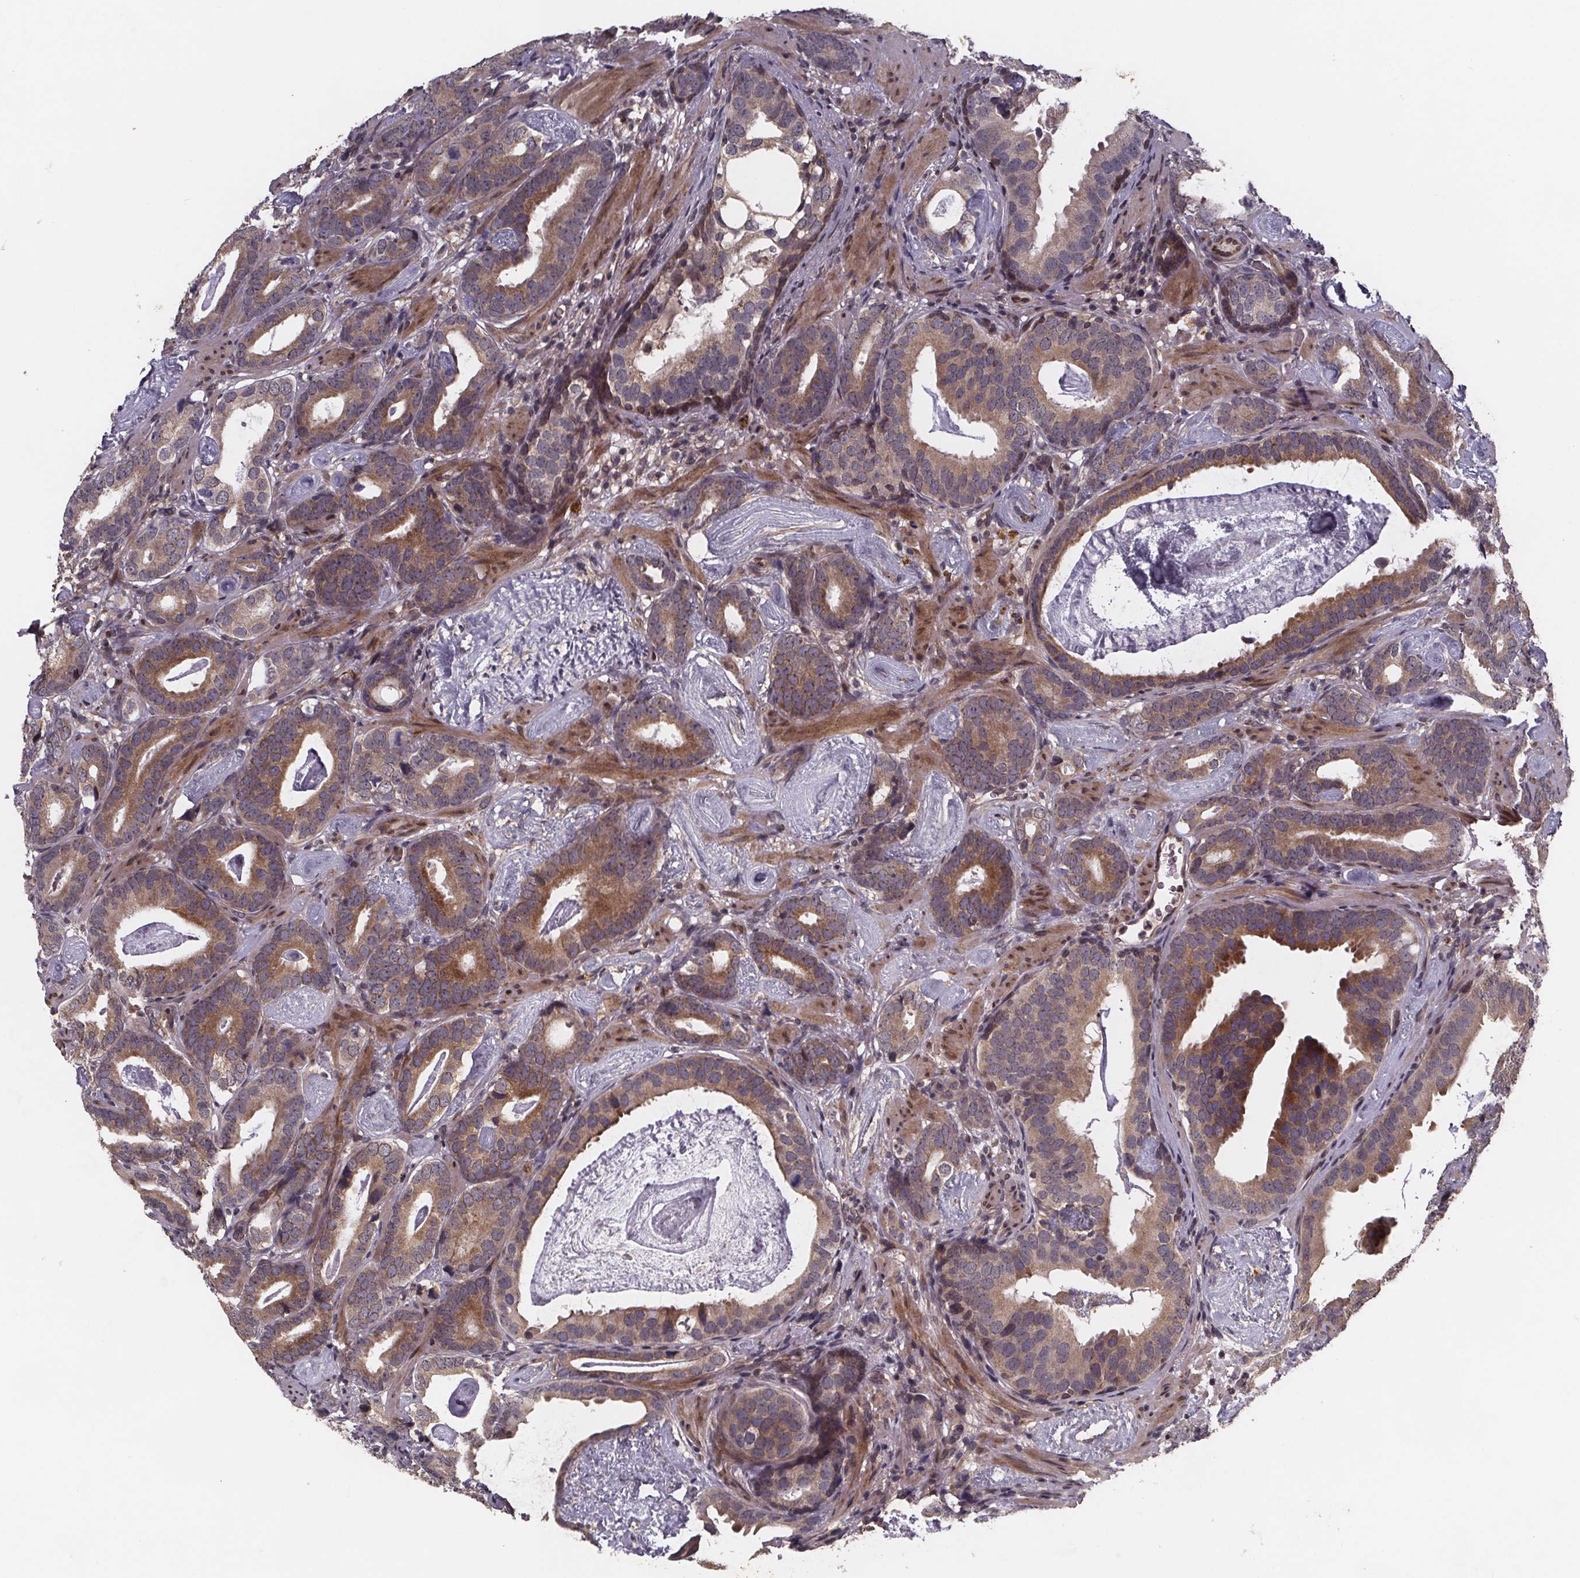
{"staining": {"intensity": "moderate", "quantity": ">75%", "location": "cytoplasmic/membranous"}, "tissue": "prostate cancer", "cell_type": "Tumor cells", "image_type": "cancer", "snomed": [{"axis": "morphology", "description": "Adenocarcinoma, Low grade"}, {"axis": "topography", "description": "Prostate and seminal vesicle, NOS"}], "caption": "Protein analysis of prostate cancer (adenocarcinoma (low-grade)) tissue demonstrates moderate cytoplasmic/membranous positivity in about >75% of tumor cells.", "gene": "PIERCE2", "patient": {"sex": "male", "age": 71}}